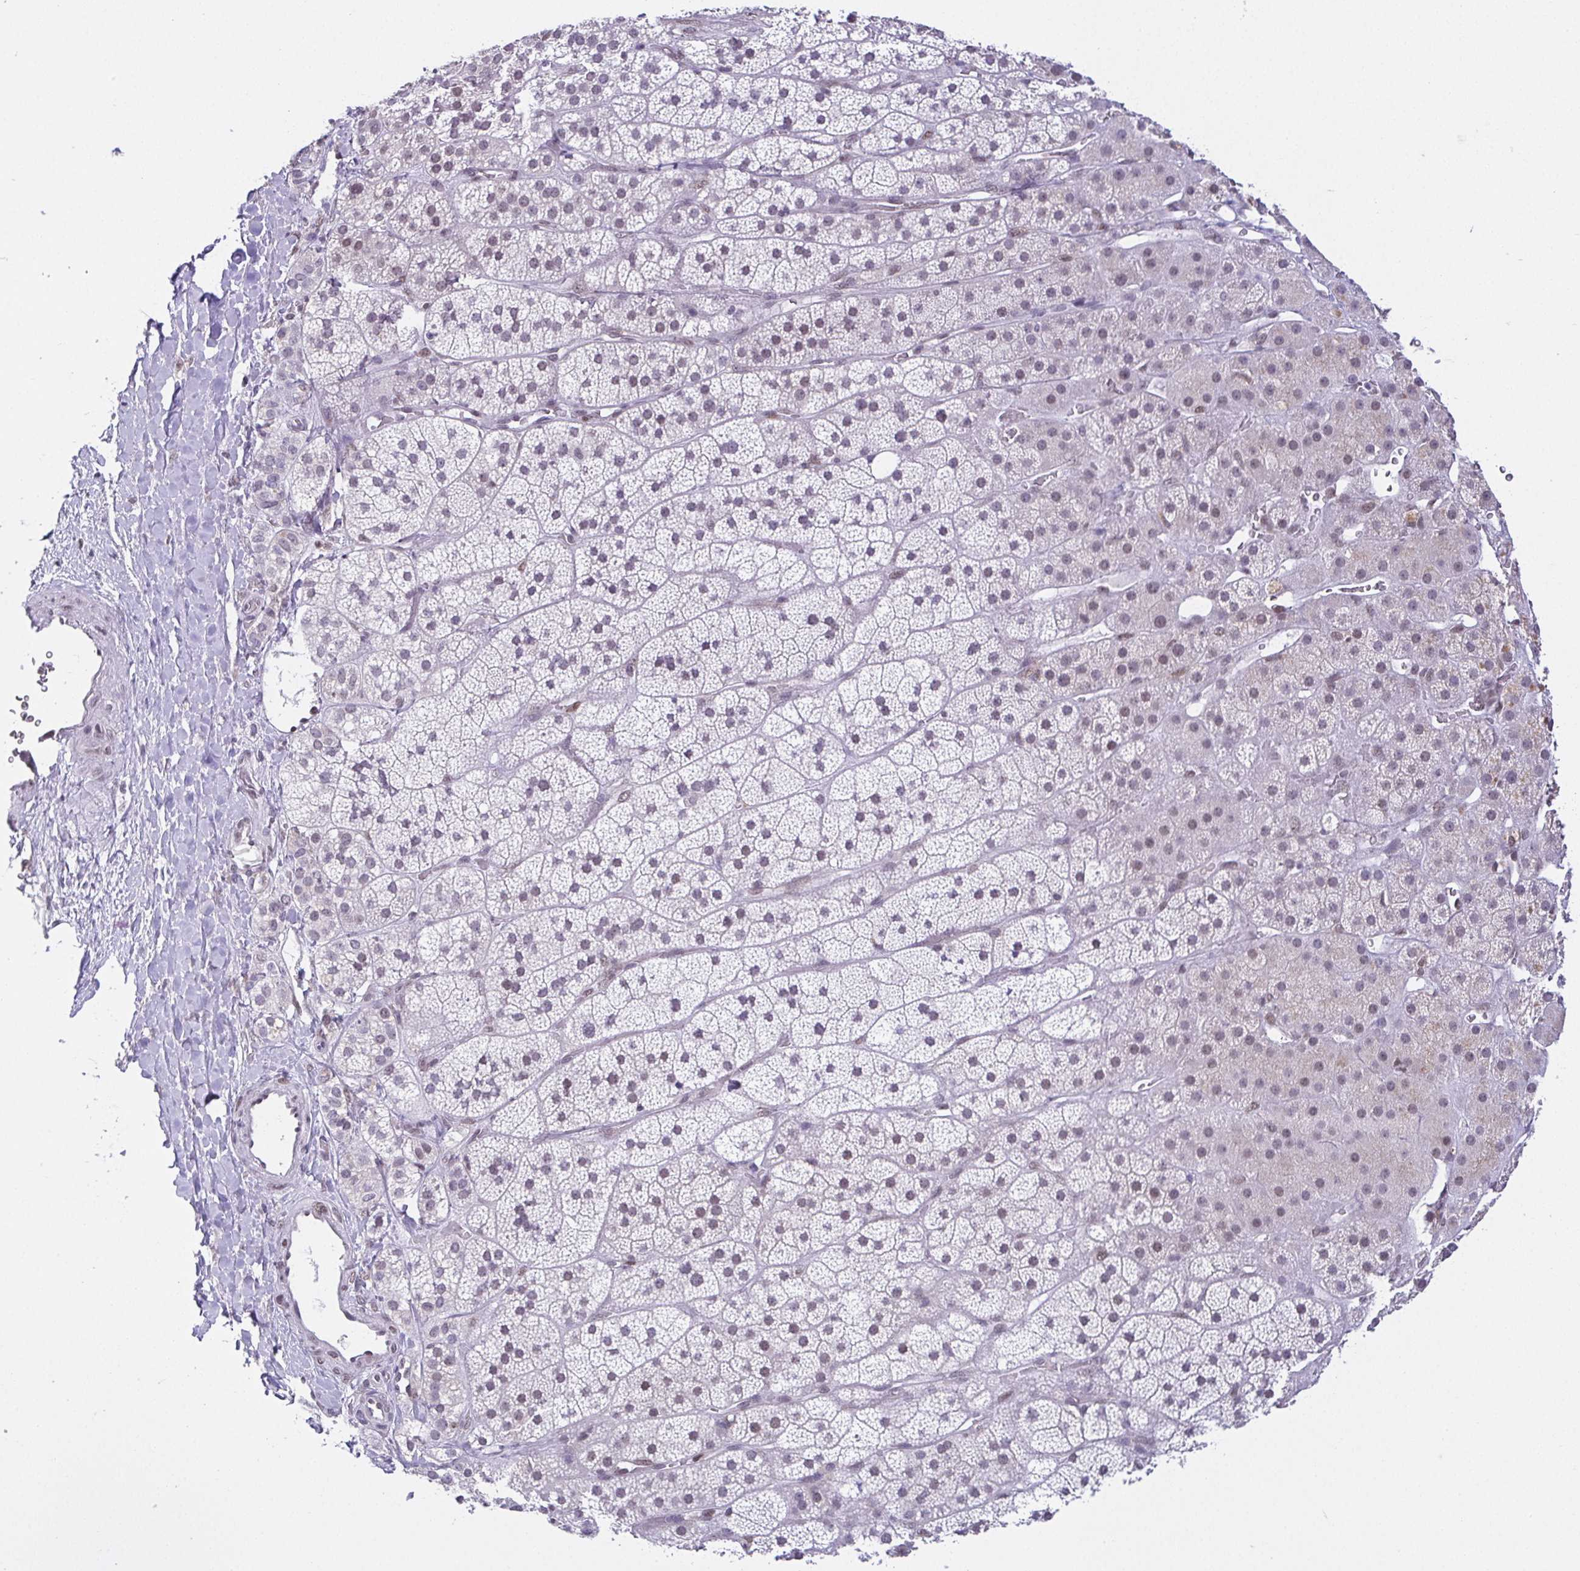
{"staining": {"intensity": "negative", "quantity": "none", "location": "none"}, "tissue": "adrenal gland", "cell_type": "Glandular cells", "image_type": "normal", "snomed": [{"axis": "morphology", "description": "Normal tissue, NOS"}, {"axis": "topography", "description": "Adrenal gland"}], "caption": "High power microscopy histopathology image of an immunohistochemistry micrograph of normal adrenal gland, revealing no significant expression in glandular cells.", "gene": "RBM3", "patient": {"sex": "male", "age": 57}}